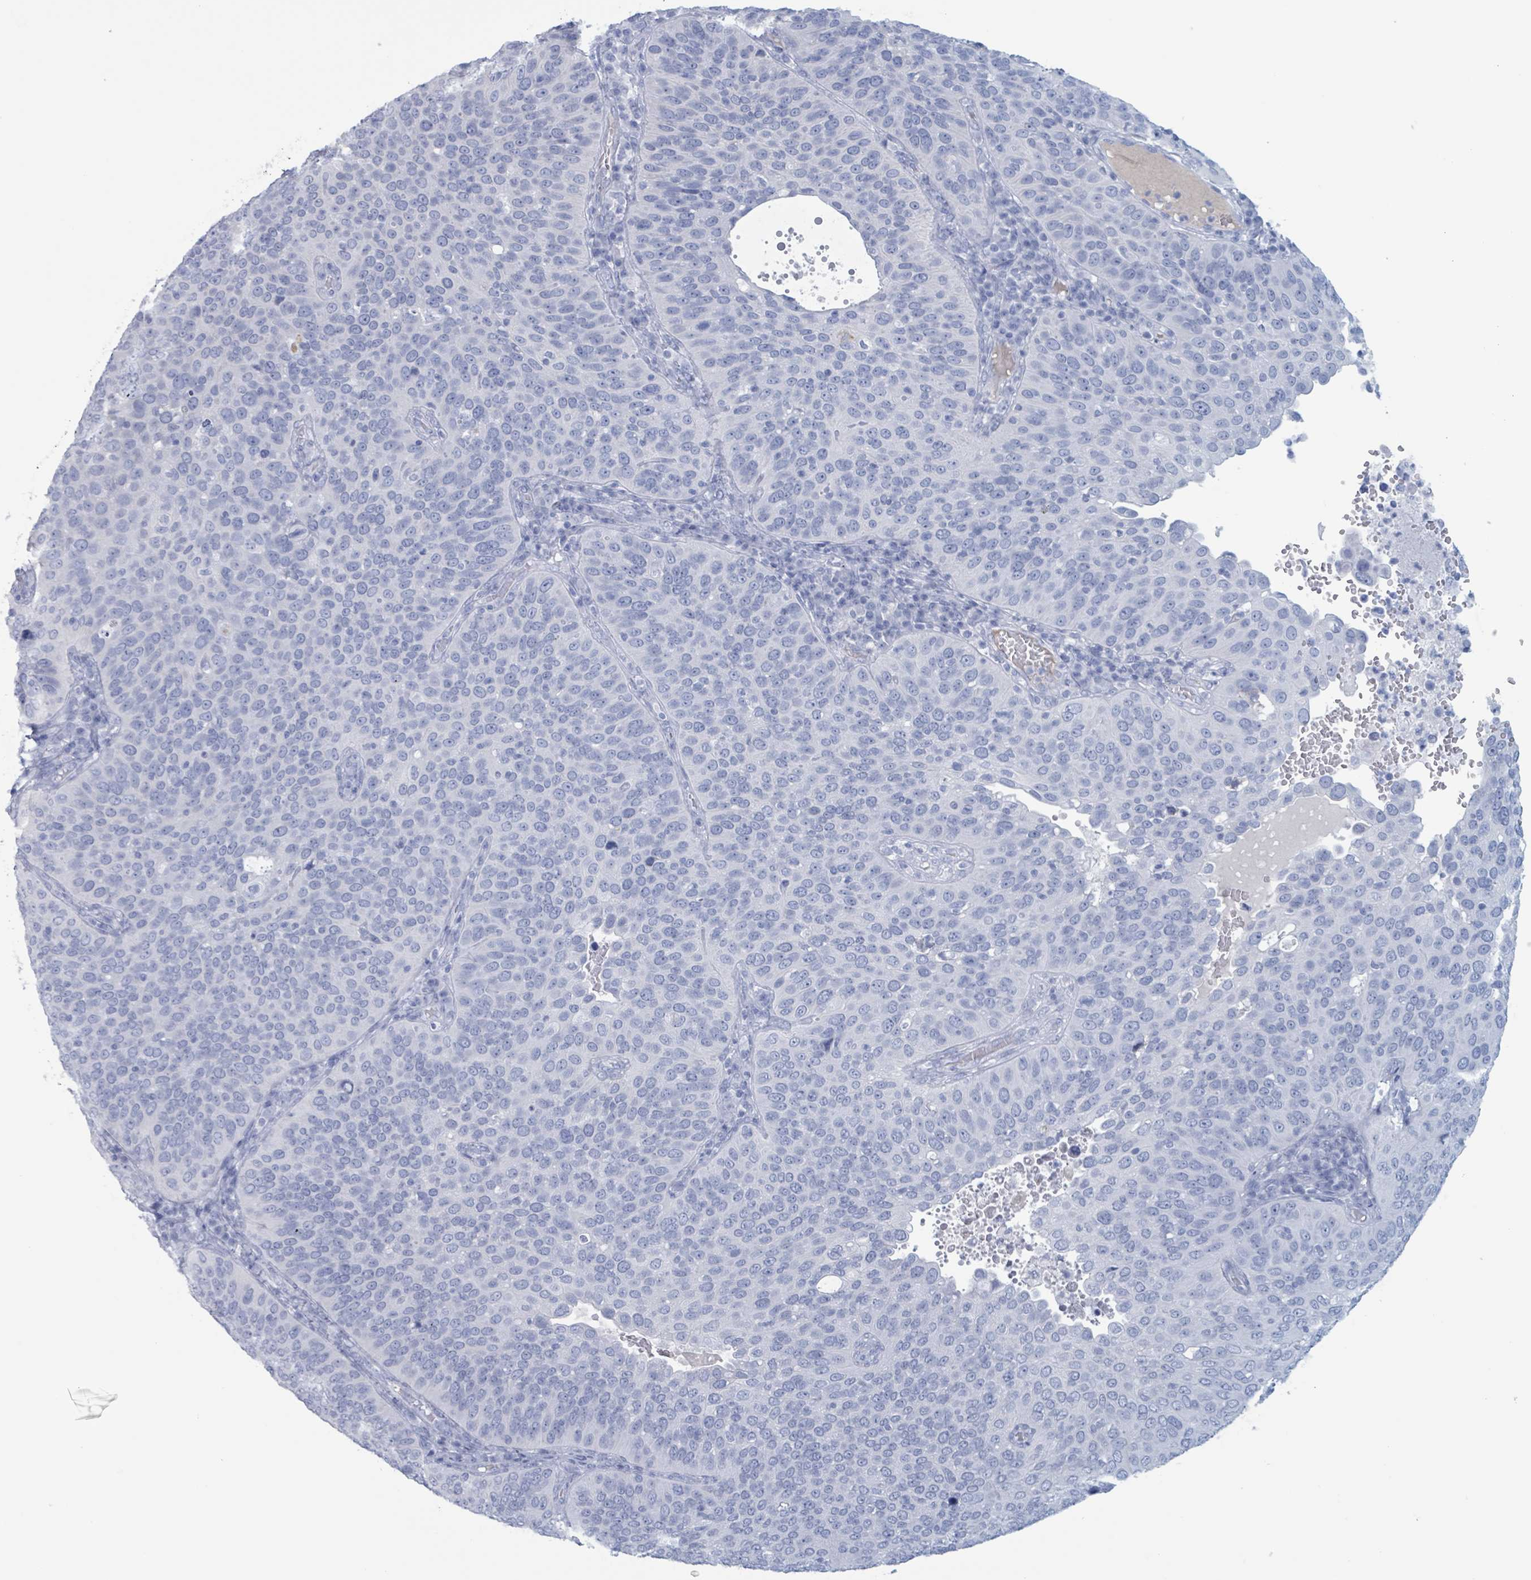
{"staining": {"intensity": "negative", "quantity": "none", "location": "none"}, "tissue": "cervical cancer", "cell_type": "Tumor cells", "image_type": "cancer", "snomed": [{"axis": "morphology", "description": "Squamous cell carcinoma, NOS"}, {"axis": "topography", "description": "Cervix"}], "caption": "Tumor cells are negative for protein expression in human cervical squamous cell carcinoma.", "gene": "KLK4", "patient": {"sex": "female", "age": 36}}